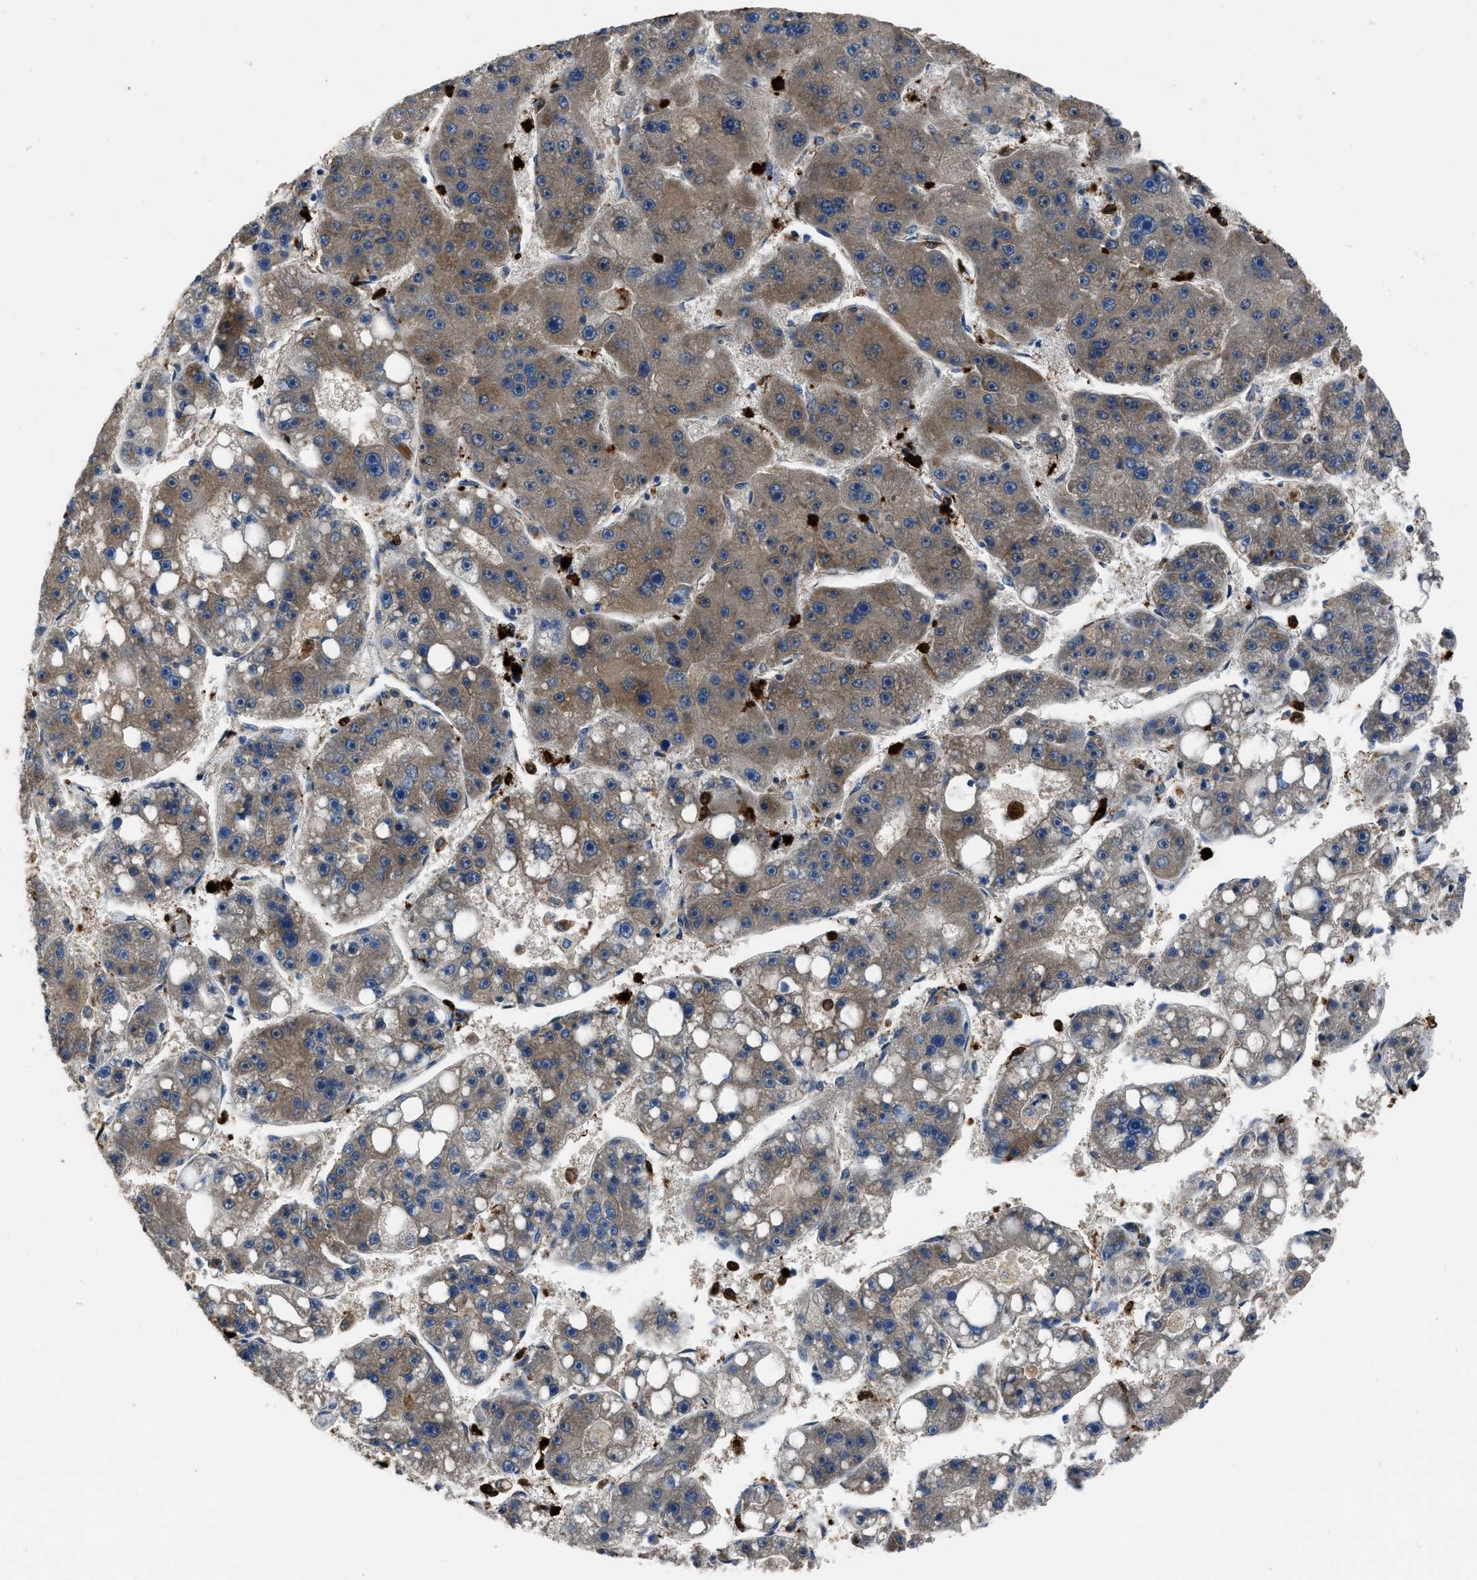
{"staining": {"intensity": "weak", "quantity": ">75%", "location": "cytoplasmic/membranous"}, "tissue": "liver cancer", "cell_type": "Tumor cells", "image_type": "cancer", "snomed": [{"axis": "morphology", "description": "Carcinoma, Hepatocellular, NOS"}, {"axis": "topography", "description": "Liver"}], "caption": "Liver cancer stained with a protein marker shows weak staining in tumor cells.", "gene": "ANGPT1", "patient": {"sex": "female", "age": 61}}